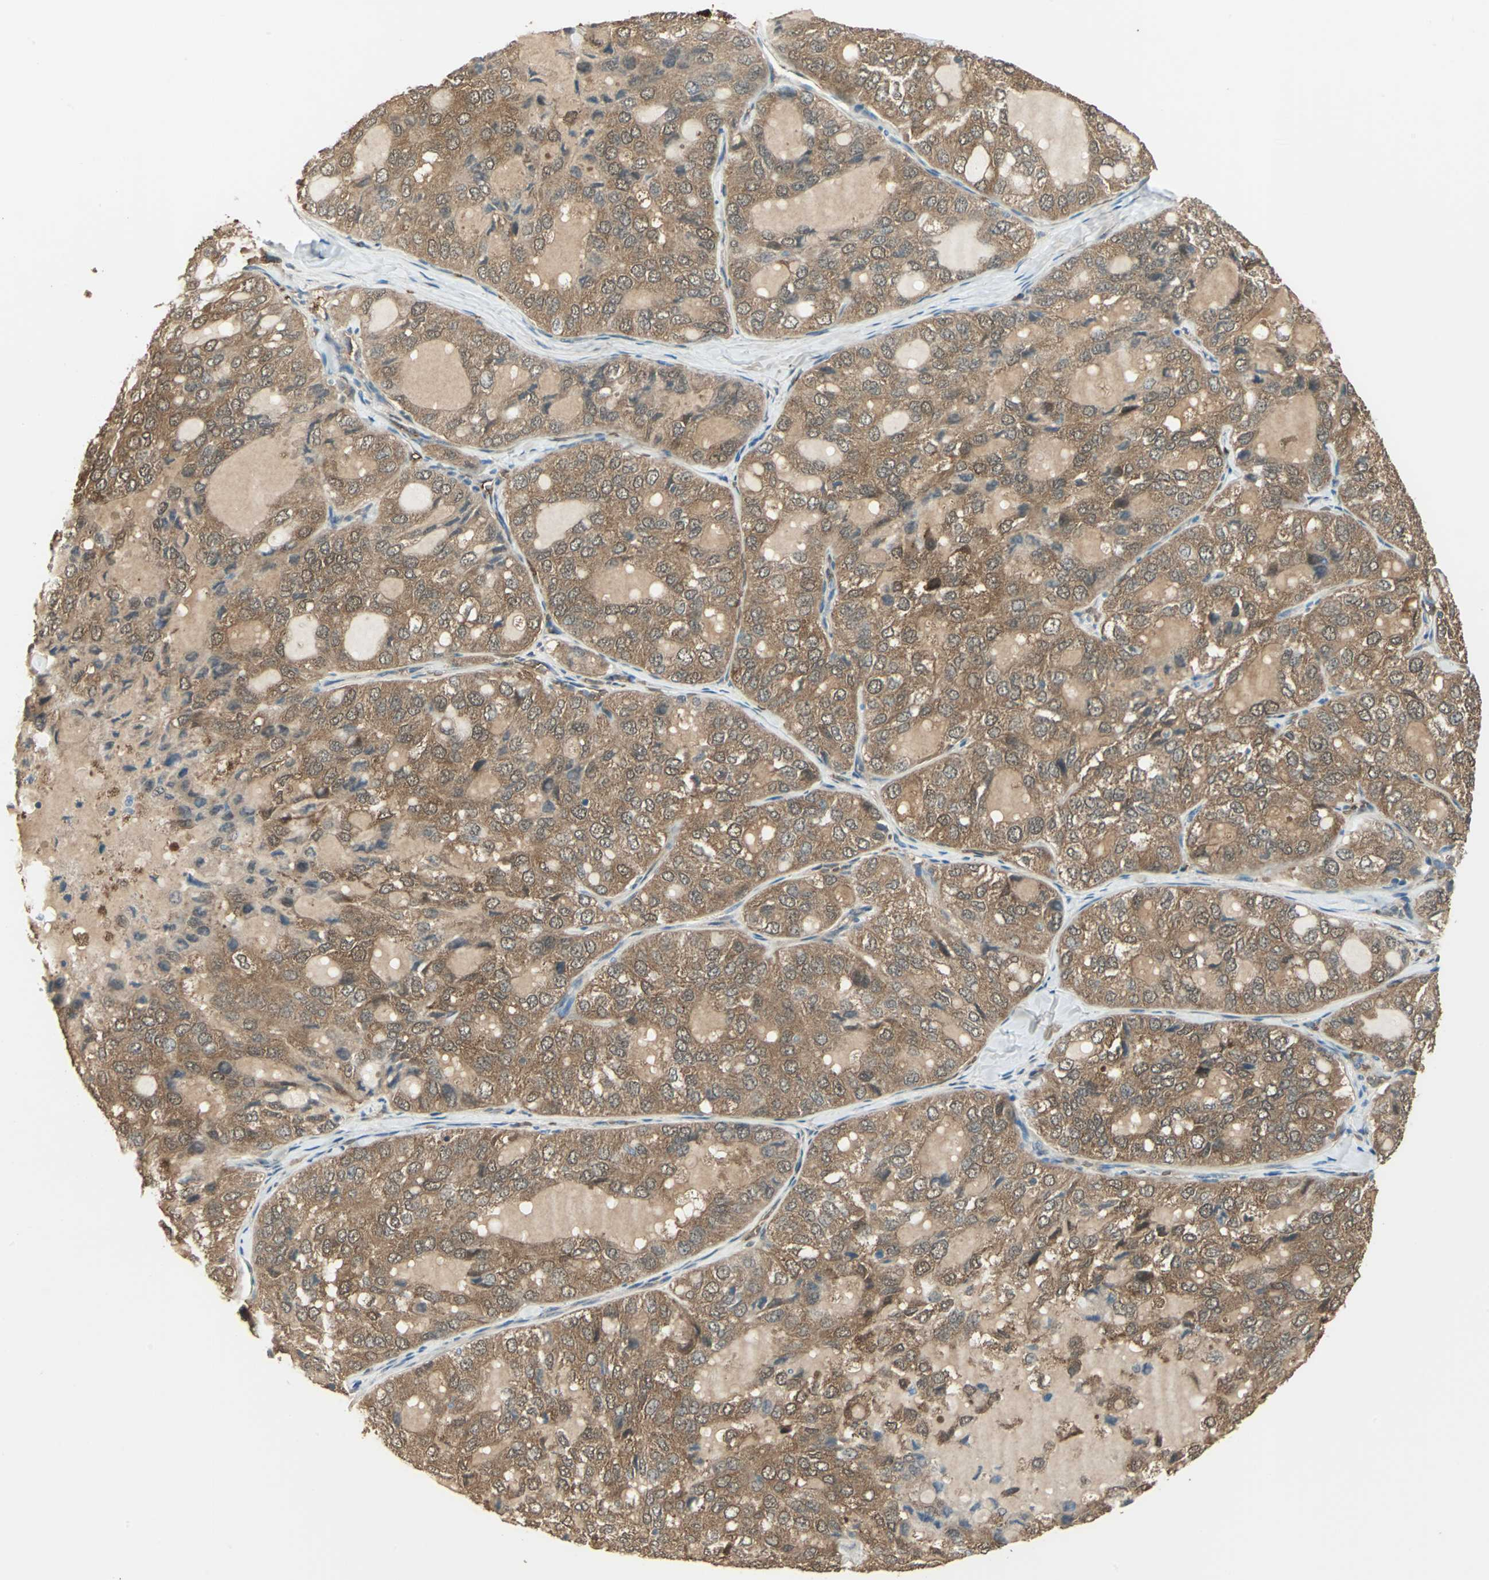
{"staining": {"intensity": "moderate", "quantity": ">75%", "location": "cytoplasmic/membranous,nuclear"}, "tissue": "thyroid cancer", "cell_type": "Tumor cells", "image_type": "cancer", "snomed": [{"axis": "morphology", "description": "Follicular adenoma carcinoma, NOS"}, {"axis": "topography", "description": "Thyroid gland"}], "caption": "Immunohistochemistry photomicrograph of neoplastic tissue: human thyroid follicular adenoma carcinoma stained using immunohistochemistry reveals medium levels of moderate protein expression localized specifically in the cytoplasmic/membranous and nuclear of tumor cells, appearing as a cytoplasmic/membranous and nuclear brown color.", "gene": "DDAH1", "patient": {"sex": "male", "age": 75}}